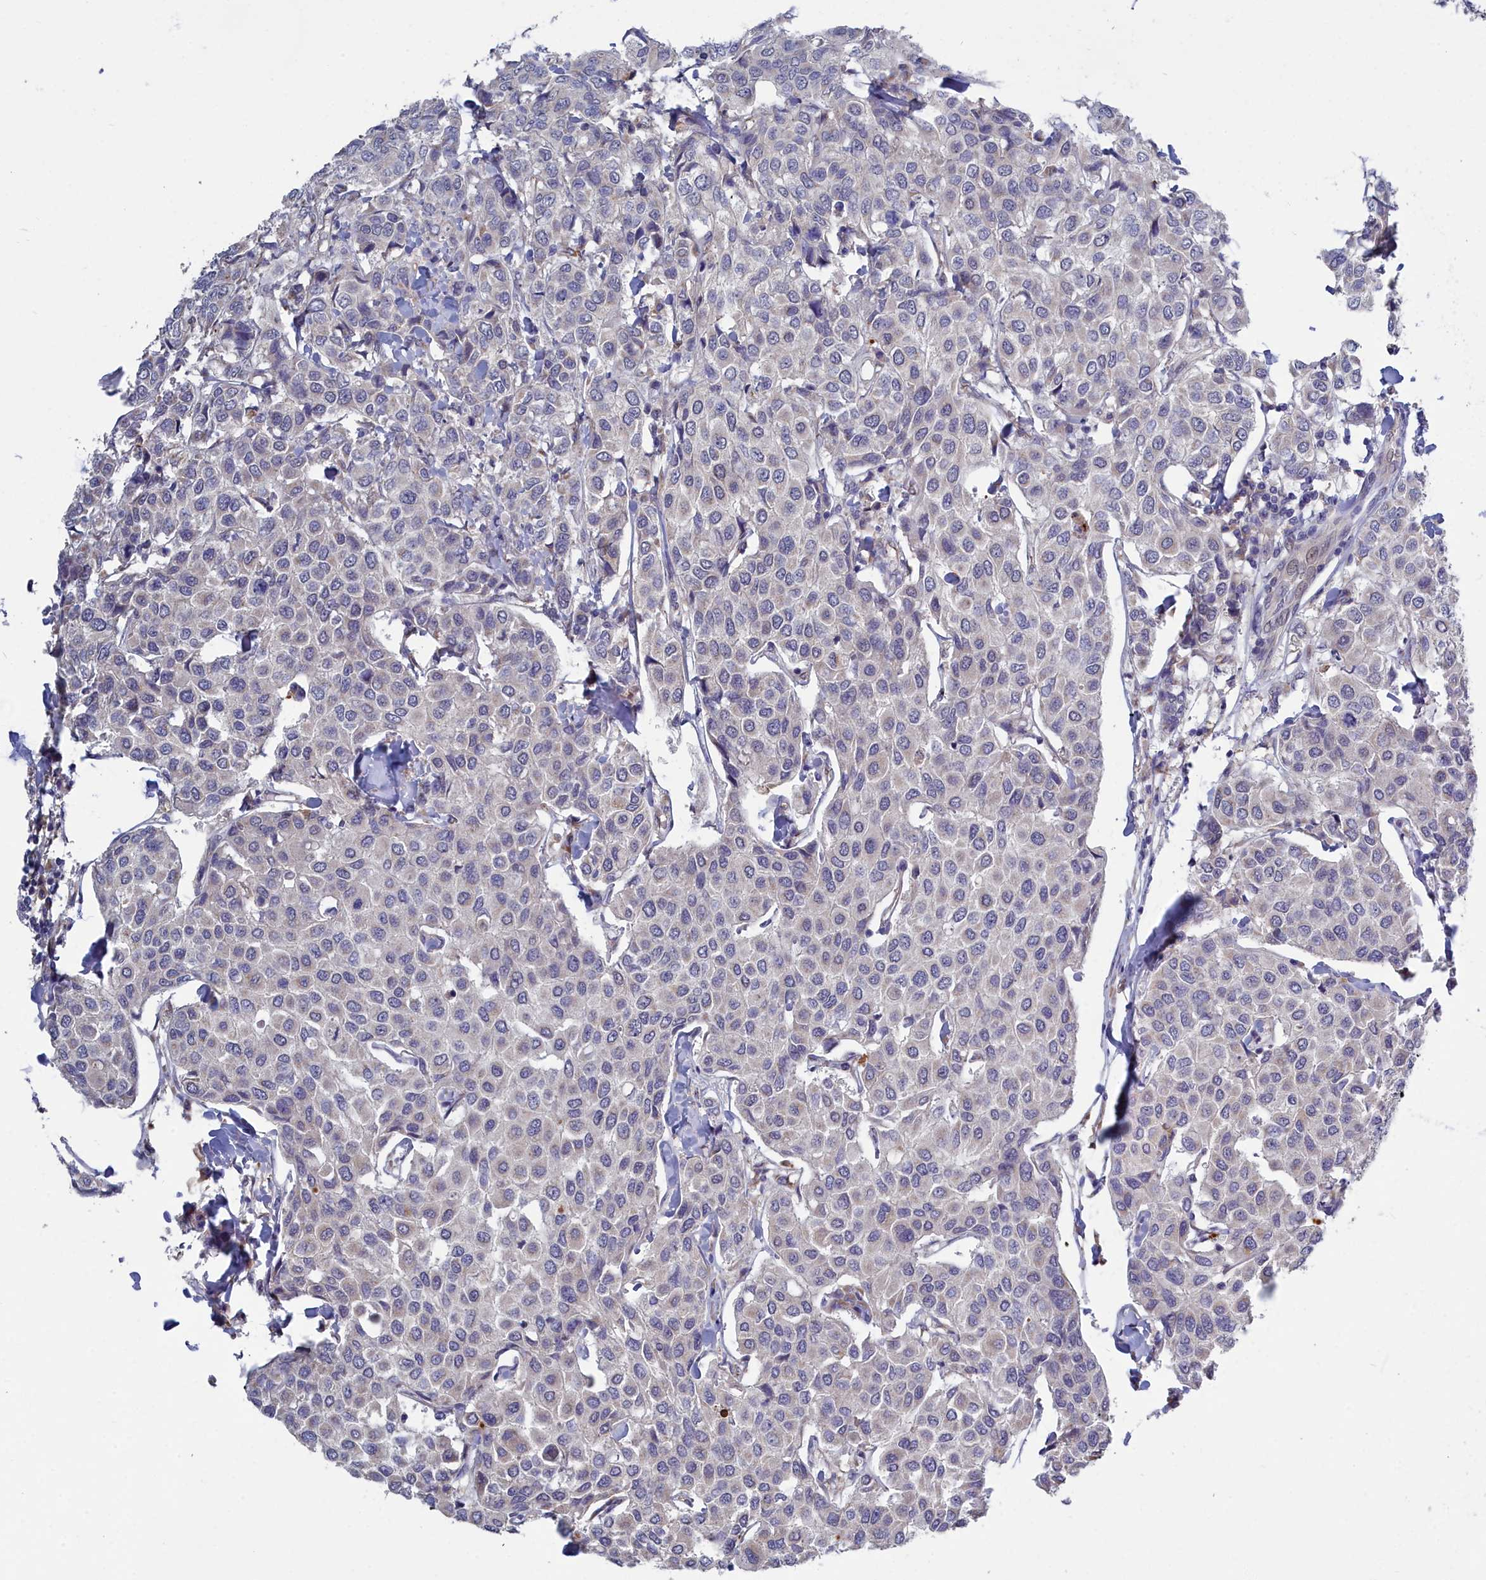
{"staining": {"intensity": "negative", "quantity": "none", "location": "none"}, "tissue": "breast cancer", "cell_type": "Tumor cells", "image_type": "cancer", "snomed": [{"axis": "morphology", "description": "Duct carcinoma"}, {"axis": "topography", "description": "Breast"}], "caption": "The micrograph exhibits no staining of tumor cells in breast cancer.", "gene": "RDX", "patient": {"sex": "female", "age": 55}}